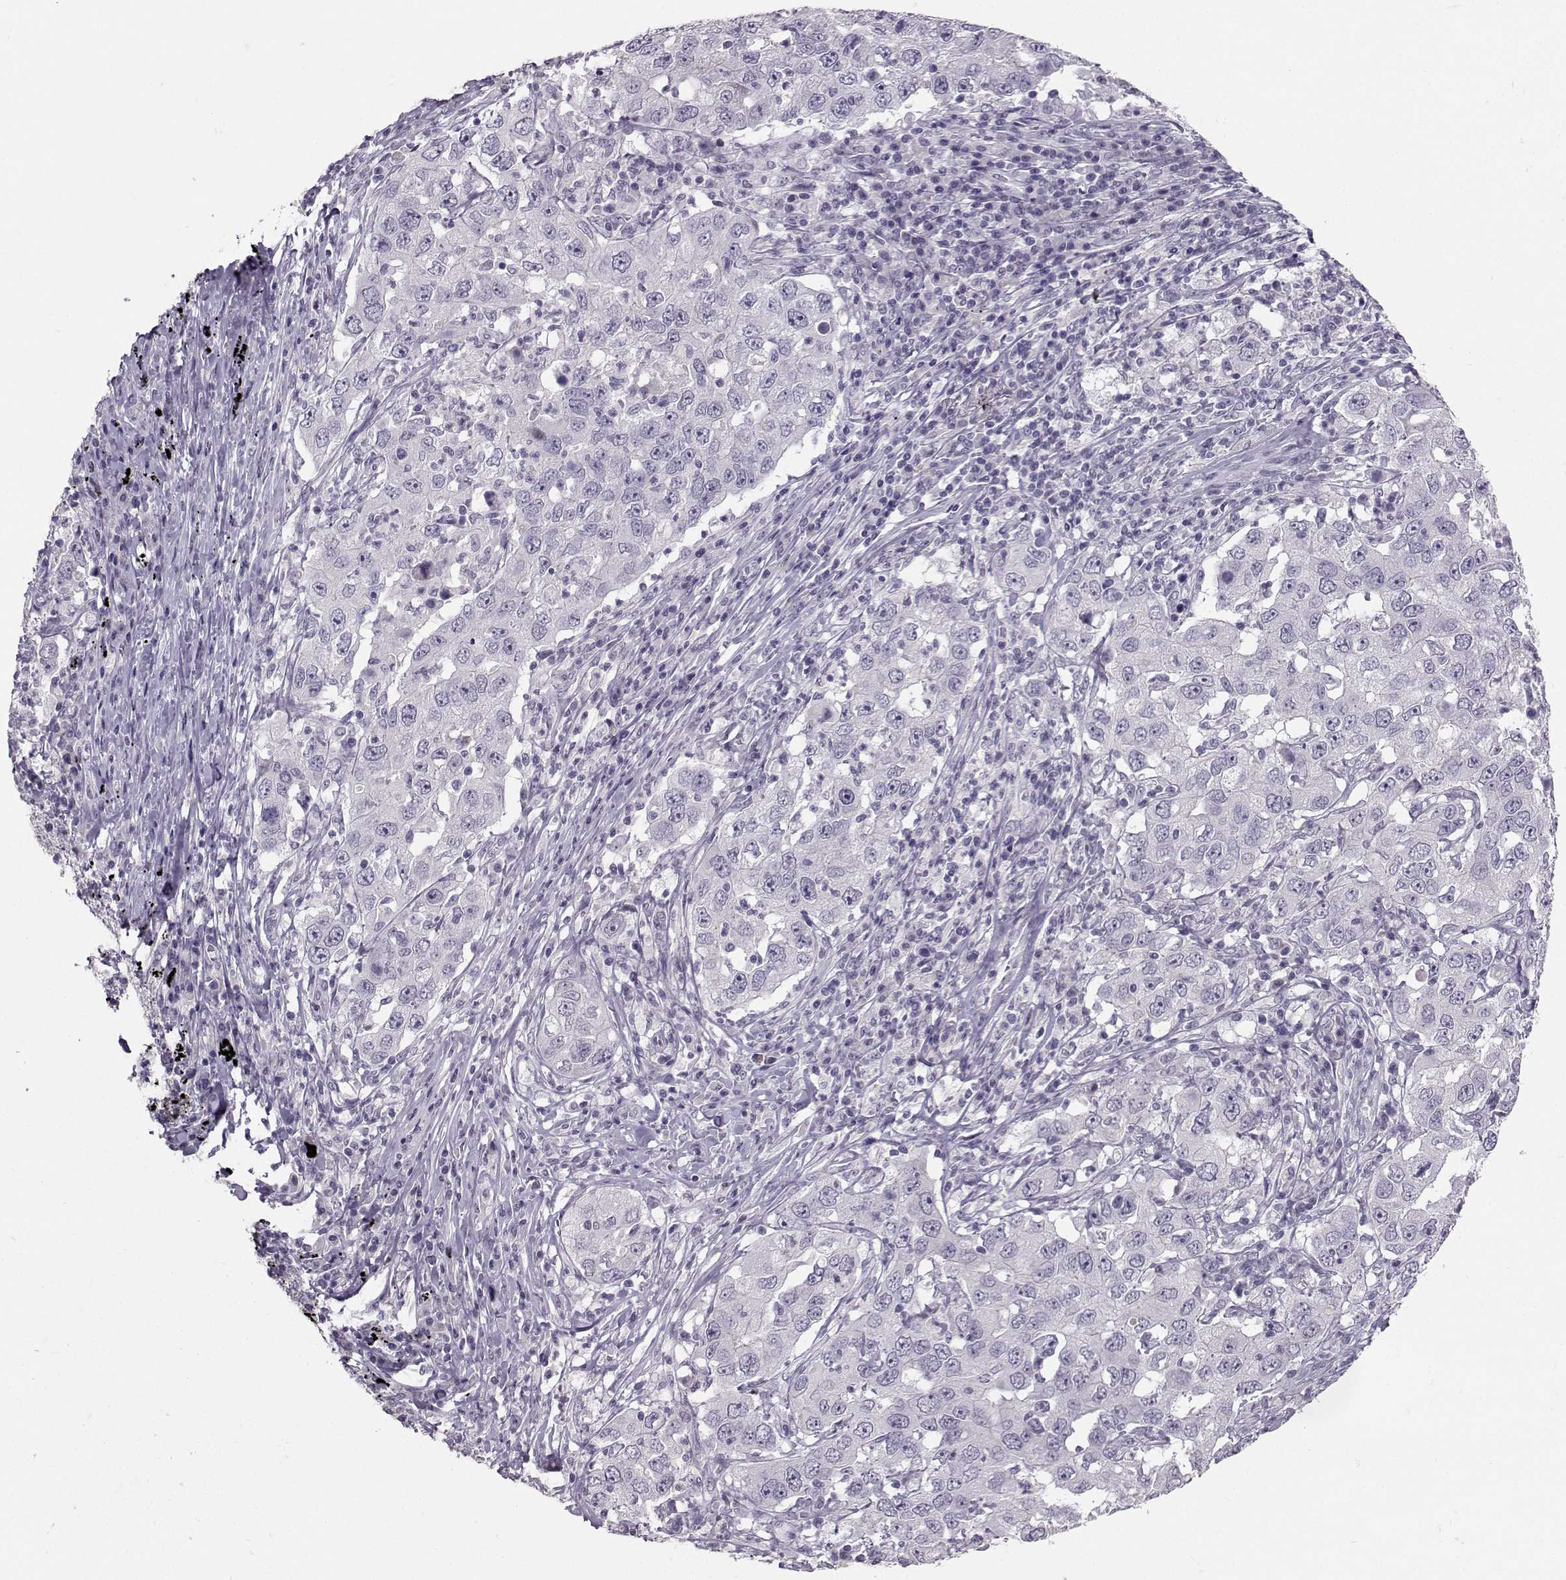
{"staining": {"intensity": "negative", "quantity": "none", "location": "none"}, "tissue": "lung cancer", "cell_type": "Tumor cells", "image_type": "cancer", "snomed": [{"axis": "morphology", "description": "Adenocarcinoma, NOS"}, {"axis": "topography", "description": "Lung"}], "caption": "Immunohistochemistry (IHC) histopathology image of neoplastic tissue: adenocarcinoma (lung) stained with DAB displays no significant protein staining in tumor cells. (DAB immunohistochemistry, high magnification).", "gene": "PKP2", "patient": {"sex": "male", "age": 73}}